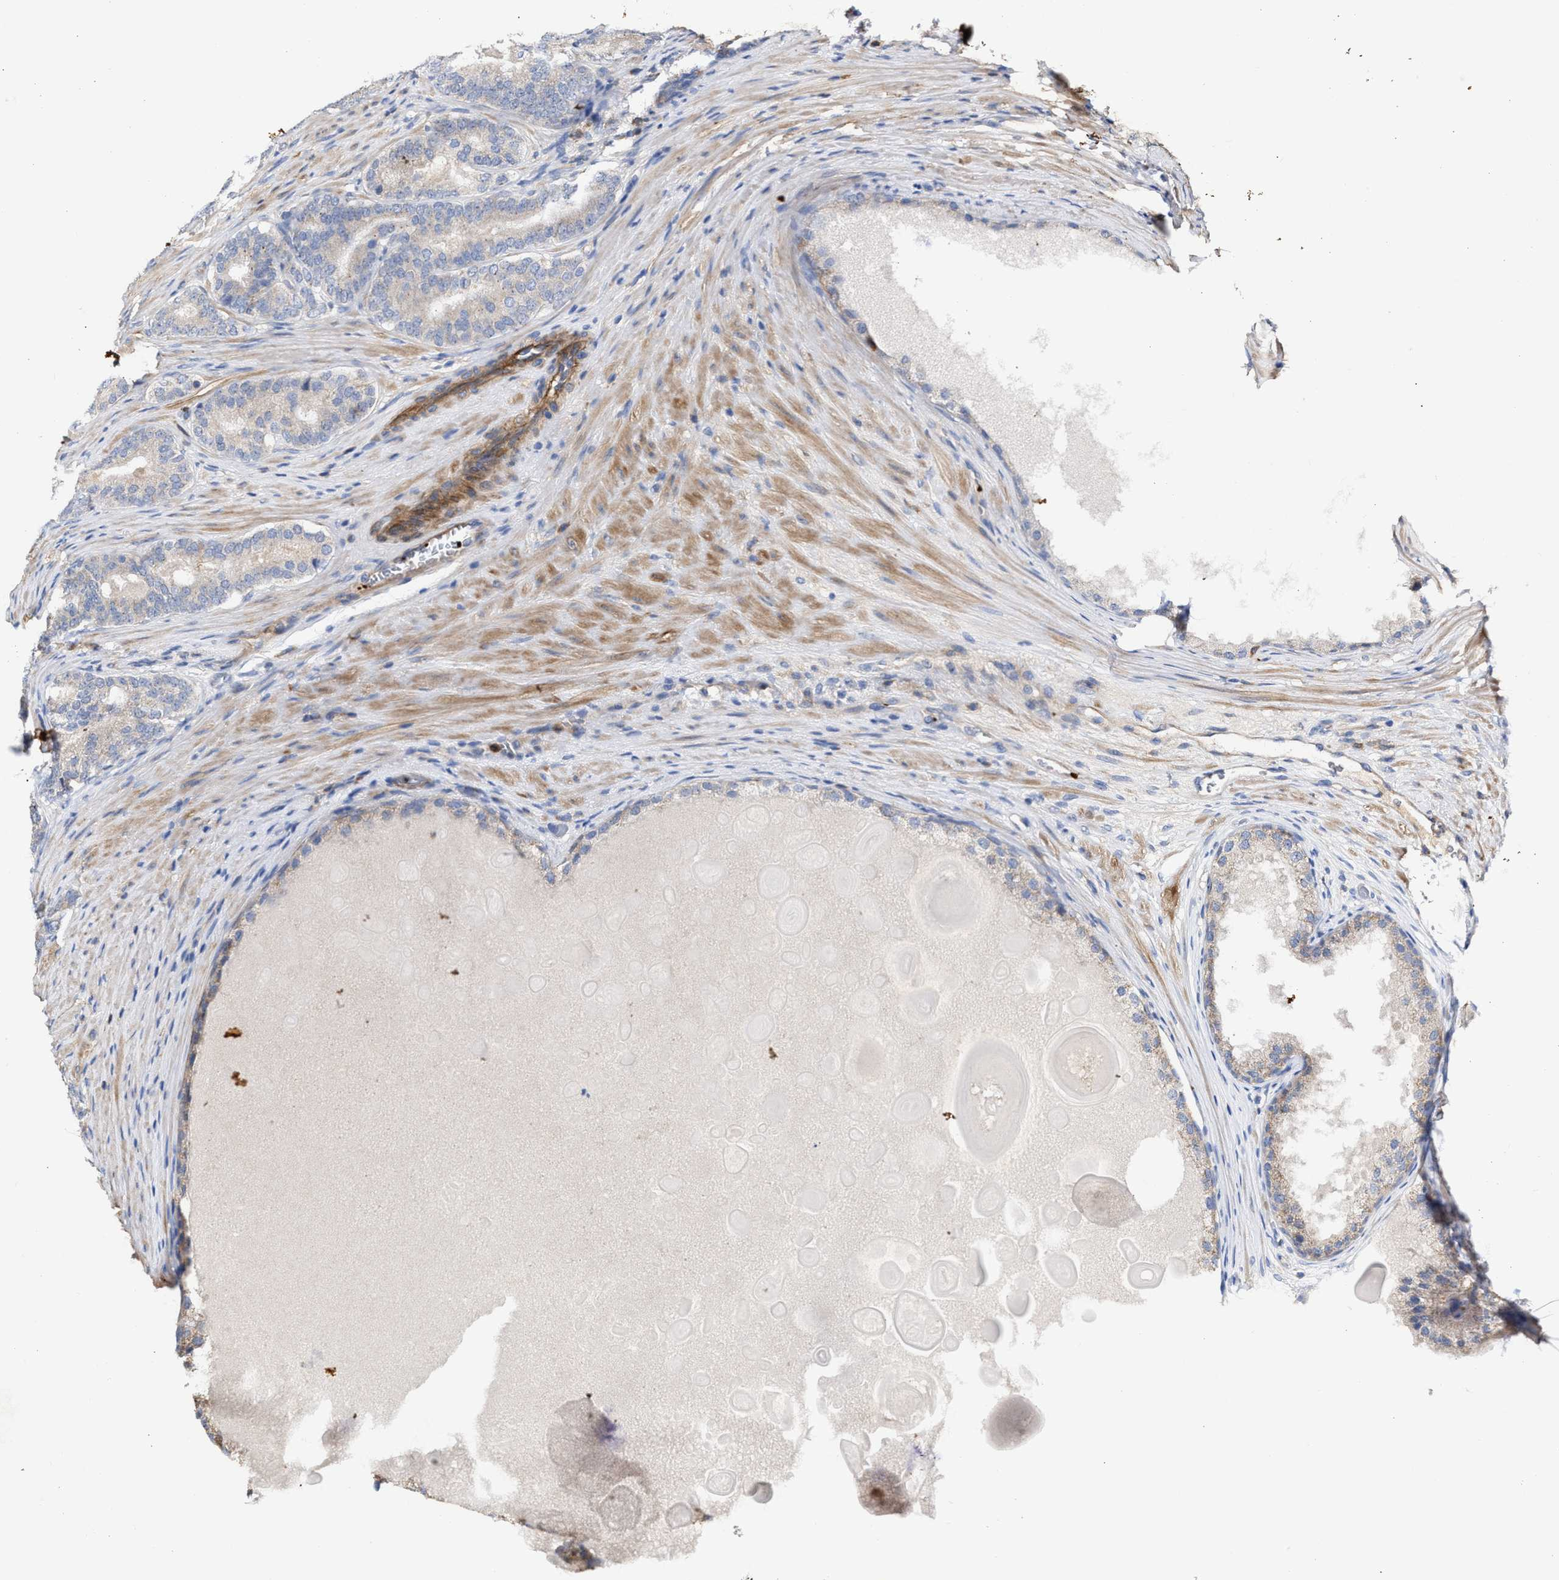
{"staining": {"intensity": "negative", "quantity": "none", "location": "none"}, "tissue": "prostate cancer", "cell_type": "Tumor cells", "image_type": "cancer", "snomed": [{"axis": "morphology", "description": "Adenocarcinoma, High grade"}, {"axis": "topography", "description": "Prostate"}], "caption": "Tumor cells show no significant protein expression in adenocarcinoma (high-grade) (prostate). (DAB (3,3'-diaminobenzidine) immunohistochemistry (IHC) visualized using brightfield microscopy, high magnification).", "gene": "HS3ST5", "patient": {"sex": "male", "age": 60}}